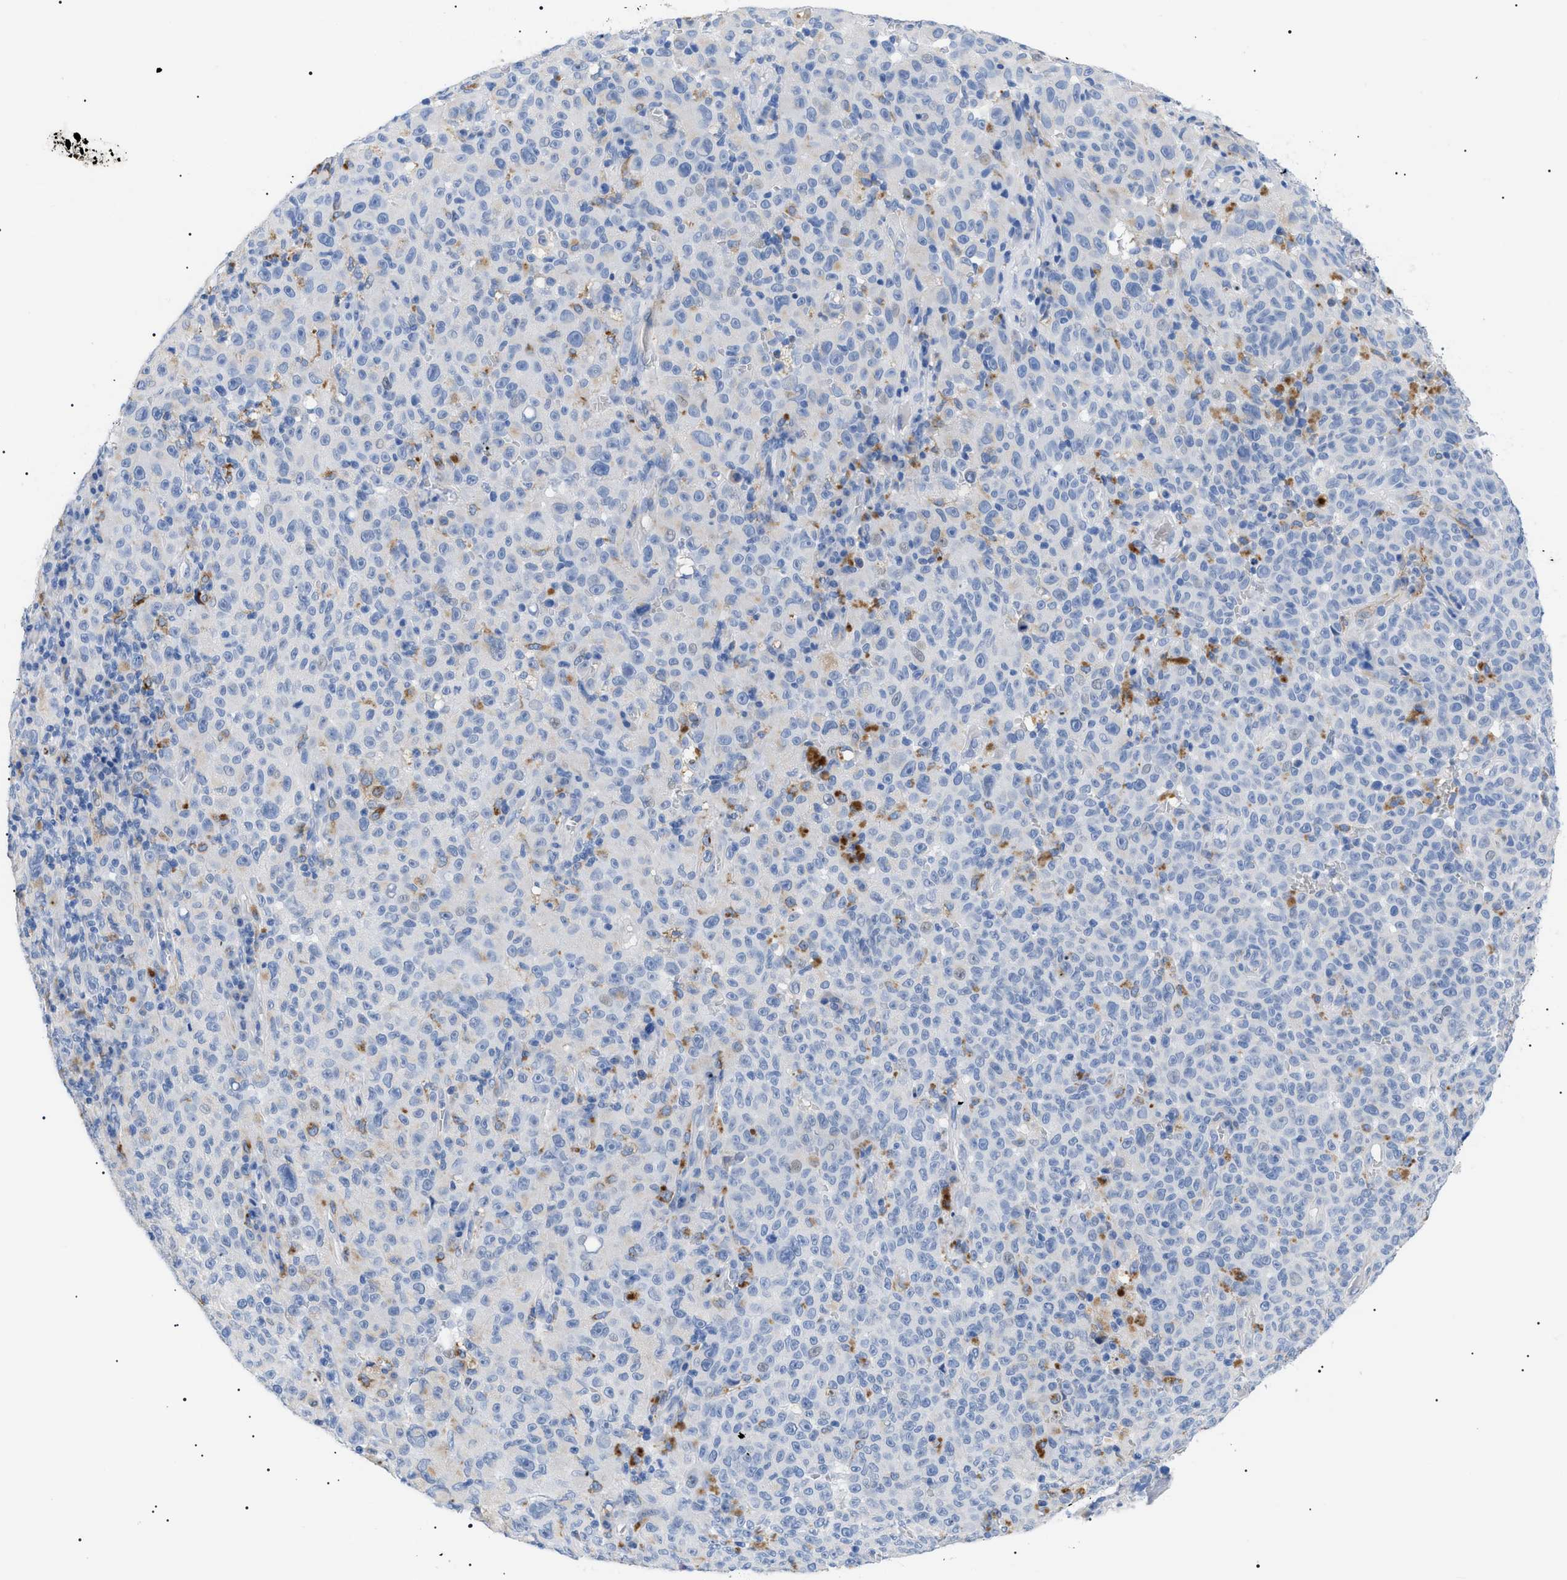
{"staining": {"intensity": "negative", "quantity": "none", "location": "none"}, "tissue": "melanoma", "cell_type": "Tumor cells", "image_type": "cancer", "snomed": [{"axis": "morphology", "description": "Malignant melanoma, NOS"}, {"axis": "topography", "description": "Skin"}], "caption": "High power microscopy micrograph of an IHC photomicrograph of melanoma, revealing no significant expression in tumor cells. Brightfield microscopy of immunohistochemistry (IHC) stained with DAB (brown) and hematoxylin (blue), captured at high magnification.", "gene": "ACKR1", "patient": {"sex": "female", "age": 82}}